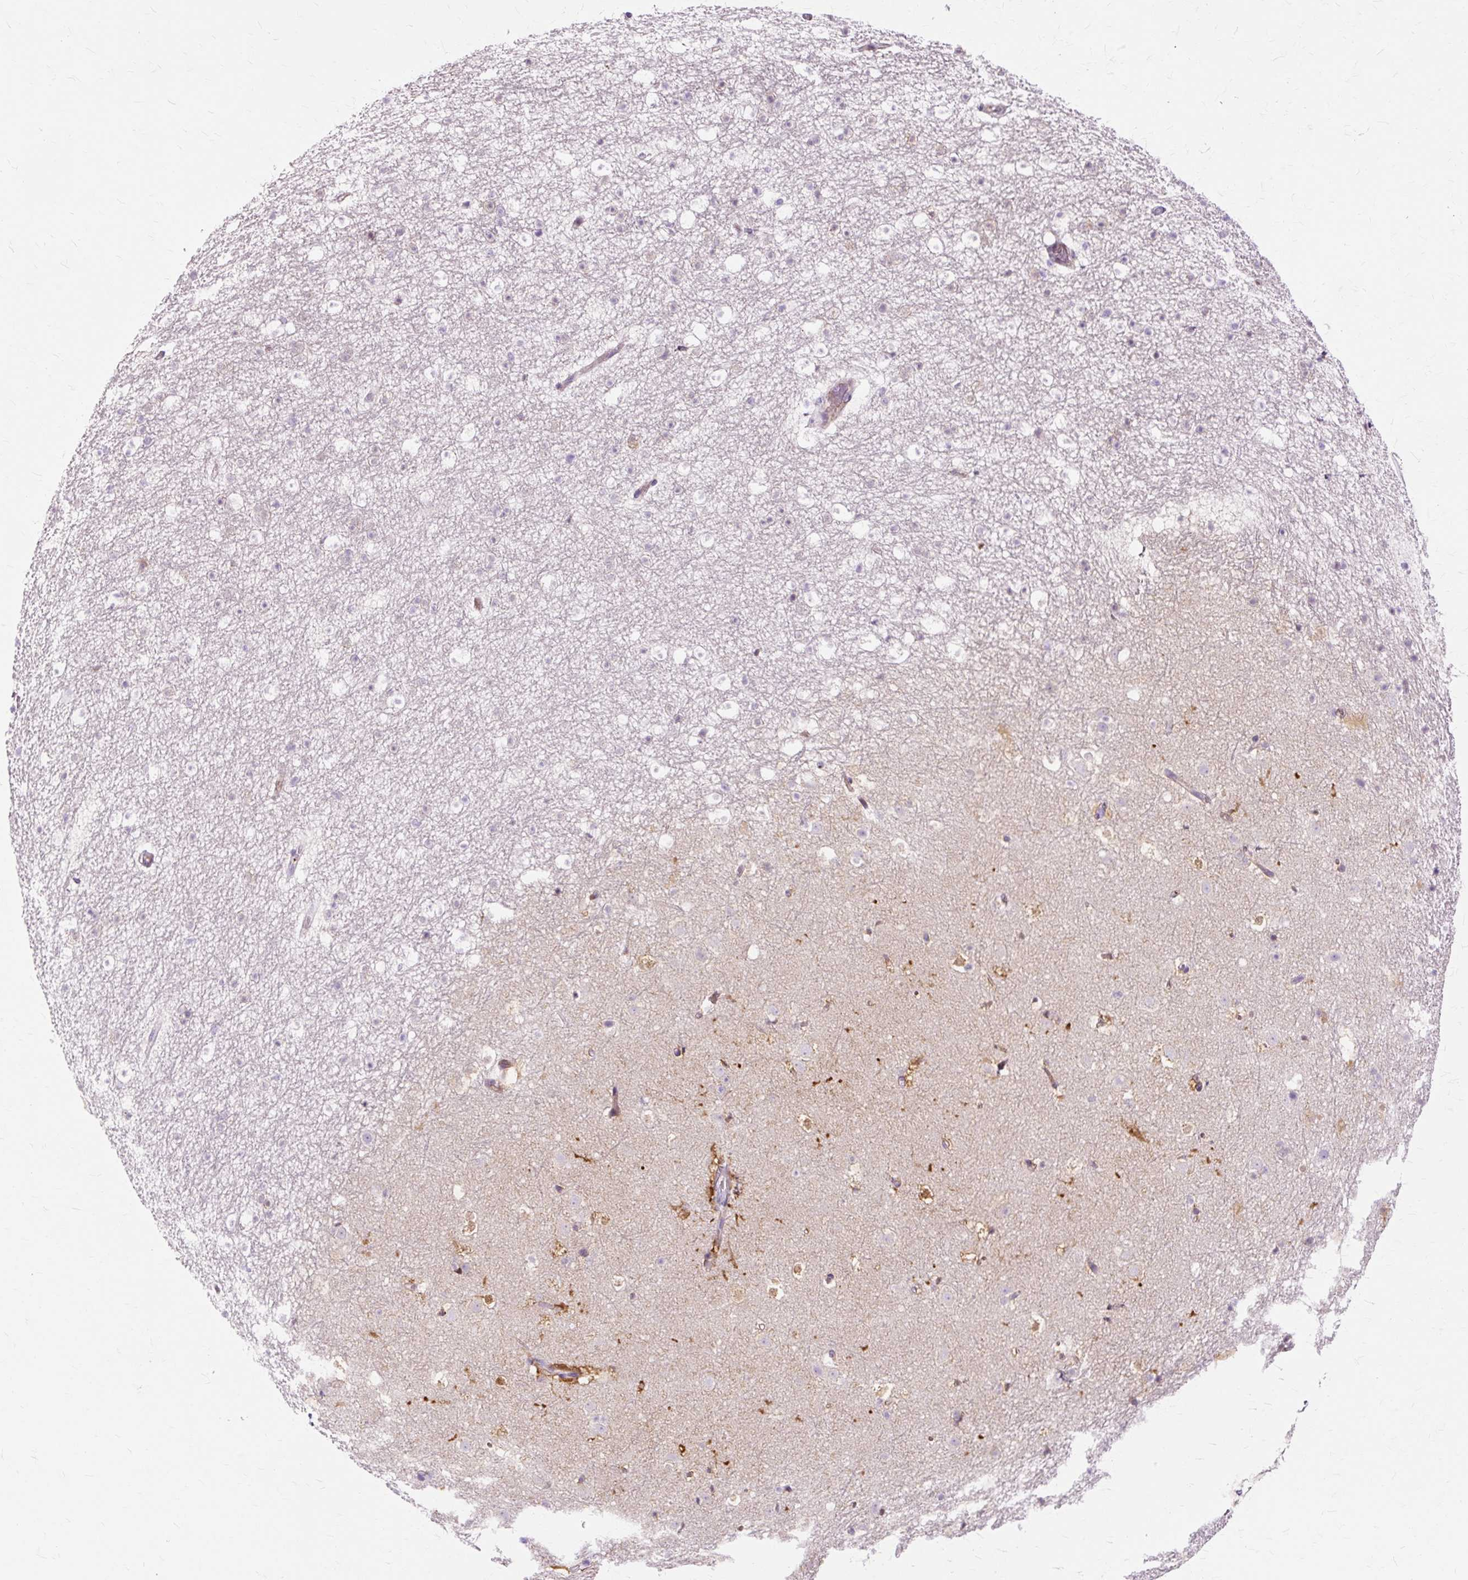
{"staining": {"intensity": "moderate", "quantity": "<25%", "location": "cytoplasmic/membranous"}, "tissue": "caudate", "cell_type": "Glial cells", "image_type": "normal", "snomed": [{"axis": "morphology", "description": "Normal tissue, NOS"}, {"axis": "topography", "description": "Lateral ventricle wall"}], "caption": "Immunohistochemistry (DAB) staining of normal caudate shows moderate cytoplasmic/membranous protein expression in approximately <25% of glial cells.", "gene": "DCTN4", "patient": {"sex": "male", "age": 37}}